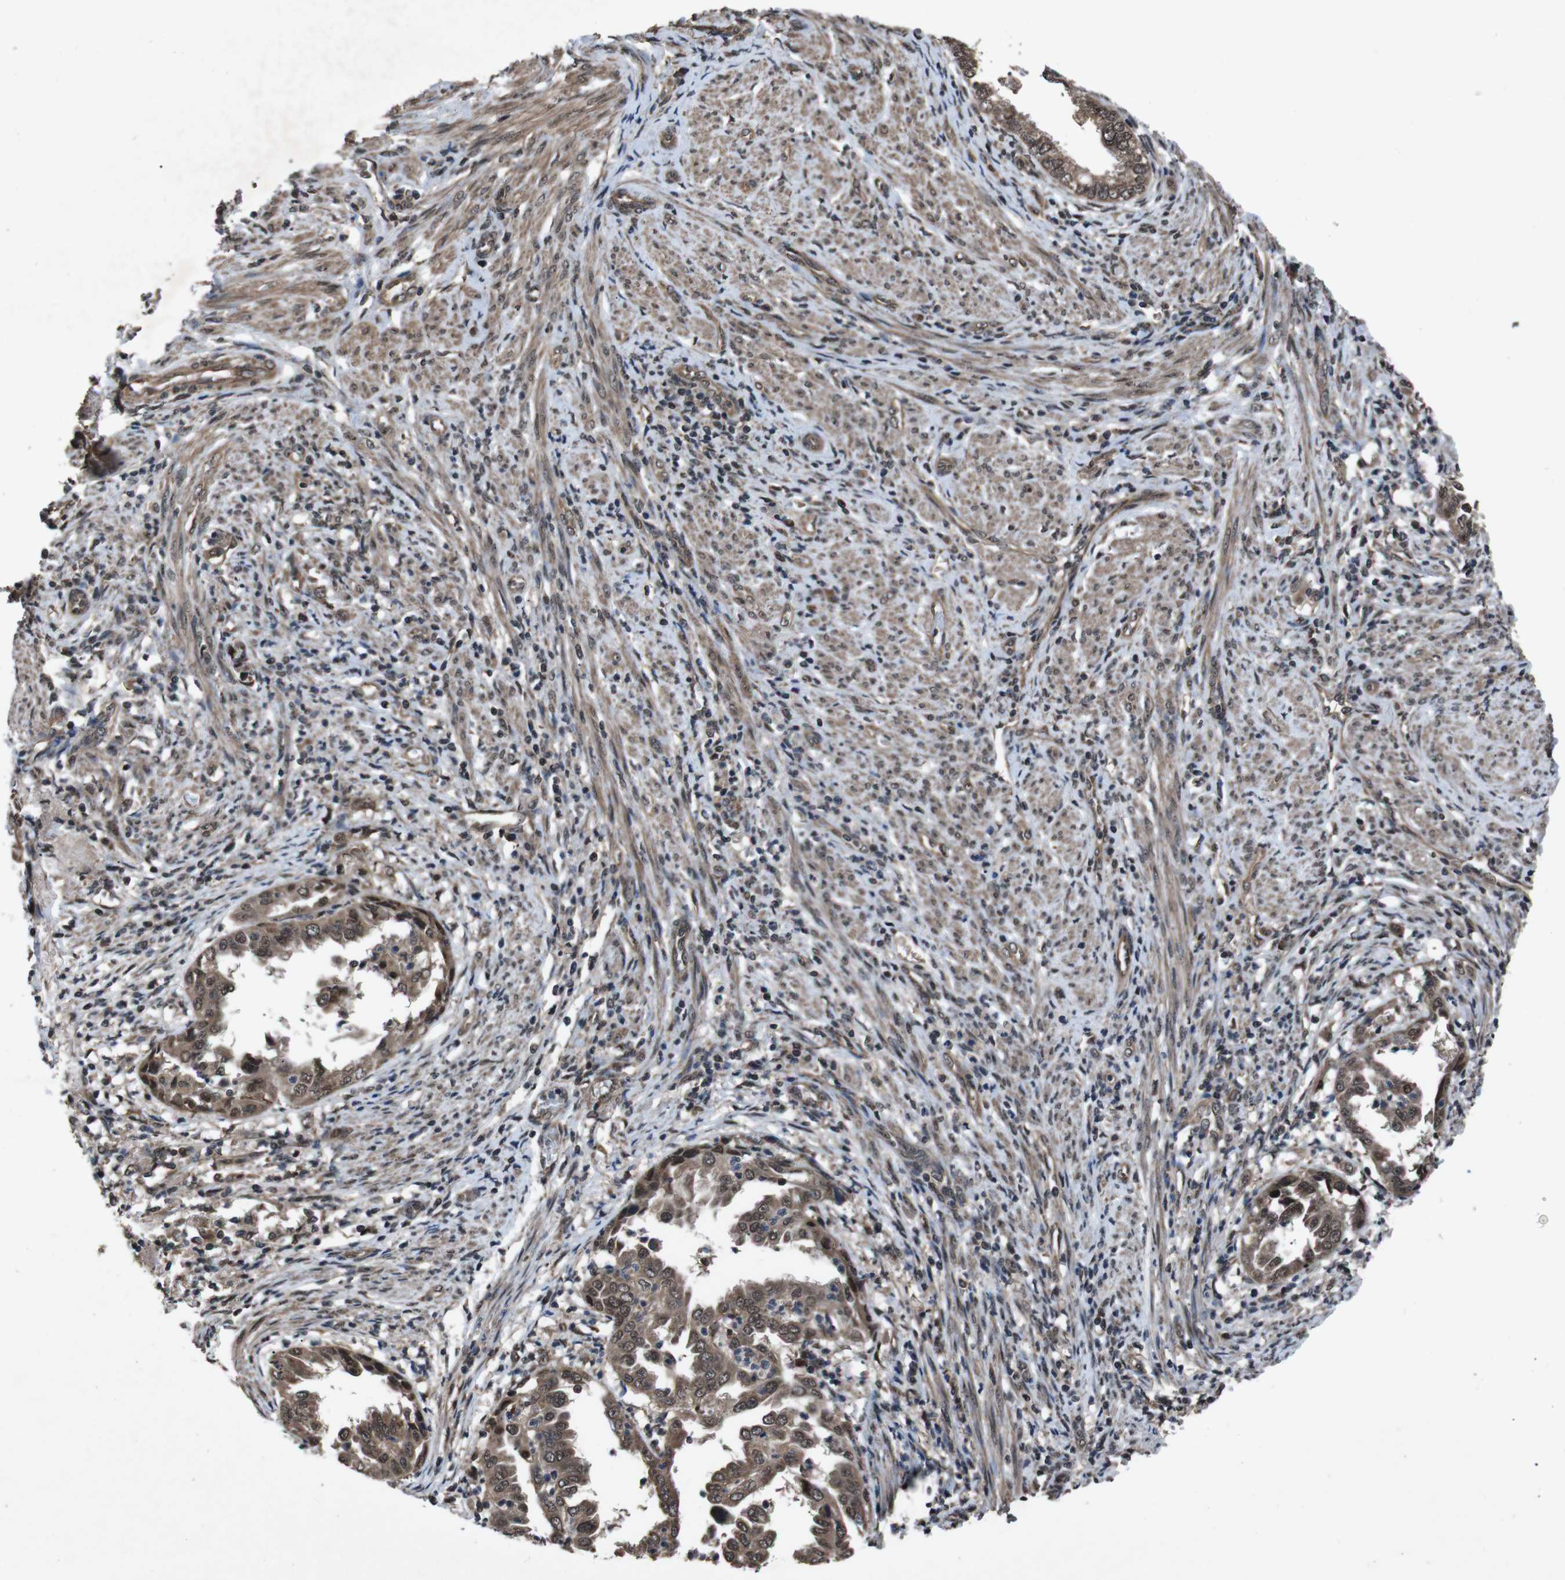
{"staining": {"intensity": "moderate", "quantity": ">75%", "location": "cytoplasmic/membranous,nuclear"}, "tissue": "endometrial cancer", "cell_type": "Tumor cells", "image_type": "cancer", "snomed": [{"axis": "morphology", "description": "Adenocarcinoma, NOS"}, {"axis": "topography", "description": "Endometrium"}], "caption": "Protein staining of adenocarcinoma (endometrial) tissue demonstrates moderate cytoplasmic/membranous and nuclear positivity in approximately >75% of tumor cells. The protein is shown in brown color, while the nuclei are stained blue.", "gene": "SOCS1", "patient": {"sex": "female", "age": 85}}